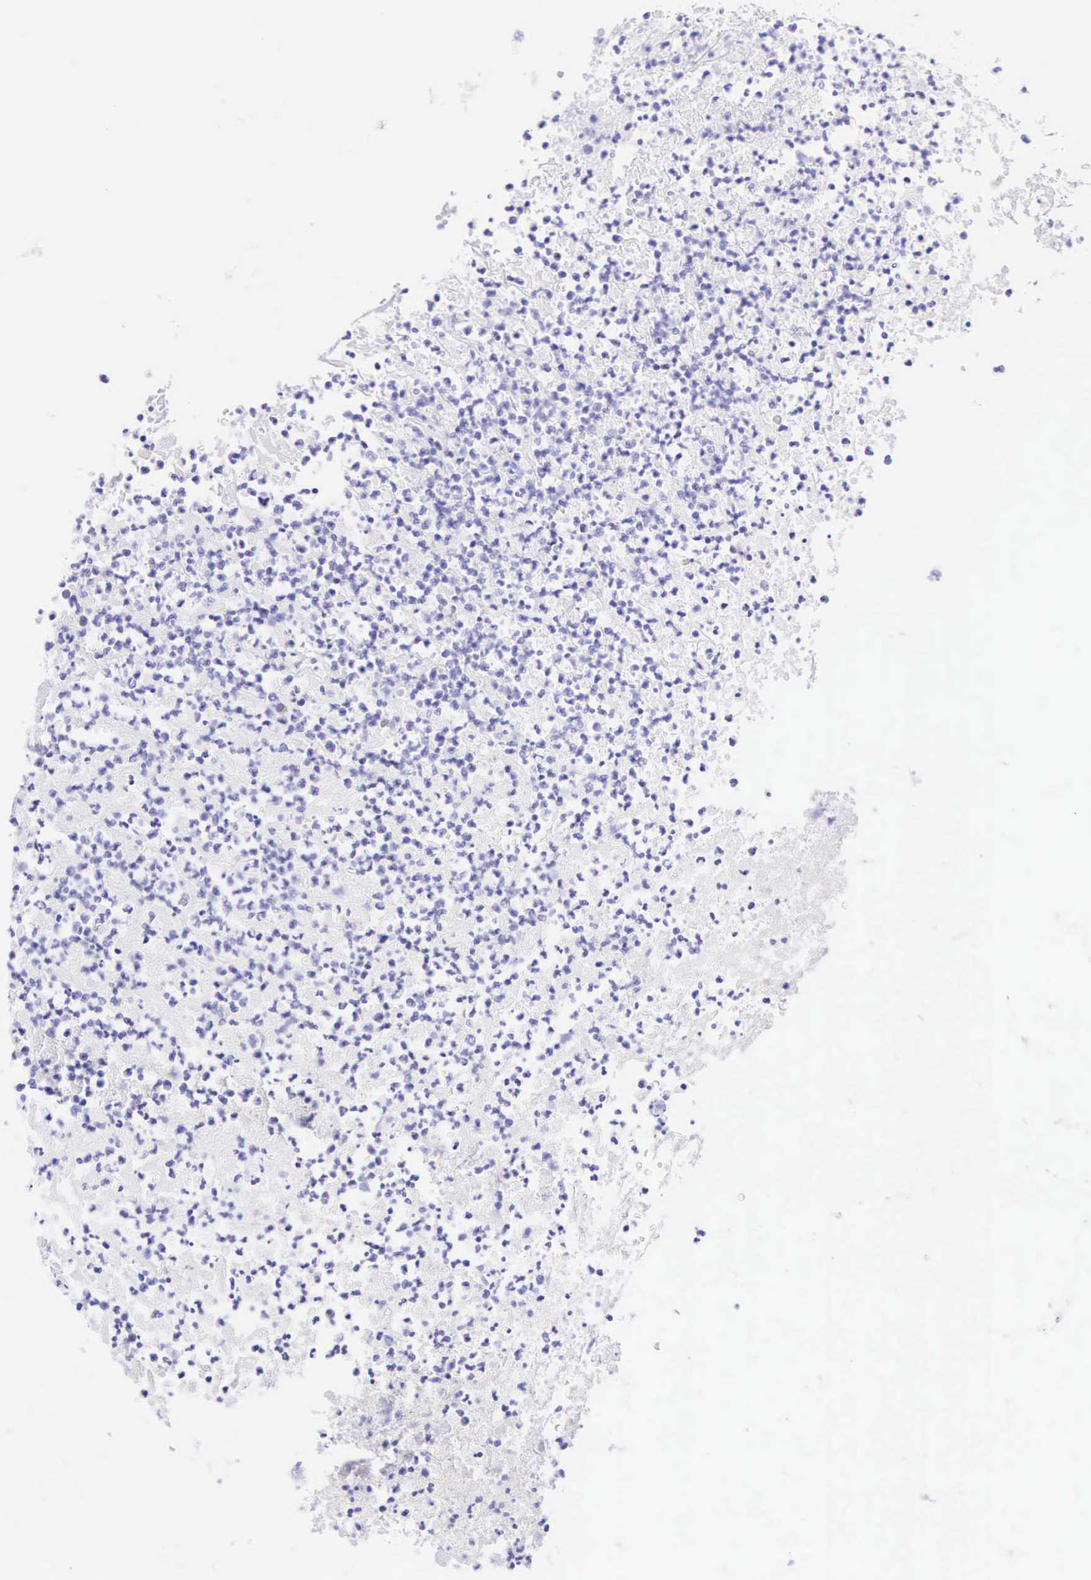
{"staining": {"intensity": "negative", "quantity": "none", "location": "none"}, "tissue": "colorectal cancer", "cell_type": "Tumor cells", "image_type": "cancer", "snomed": [{"axis": "morphology", "description": "Adenocarcinoma, NOS"}, {"axis": "topography", "description": "Rectum"}], "caption": "Immunohistochemical staining of colorectal cancer reveals no significant staining in tumor cells.", "gene": "CD8A", "patient": {"sex": "female", "age": 67}}